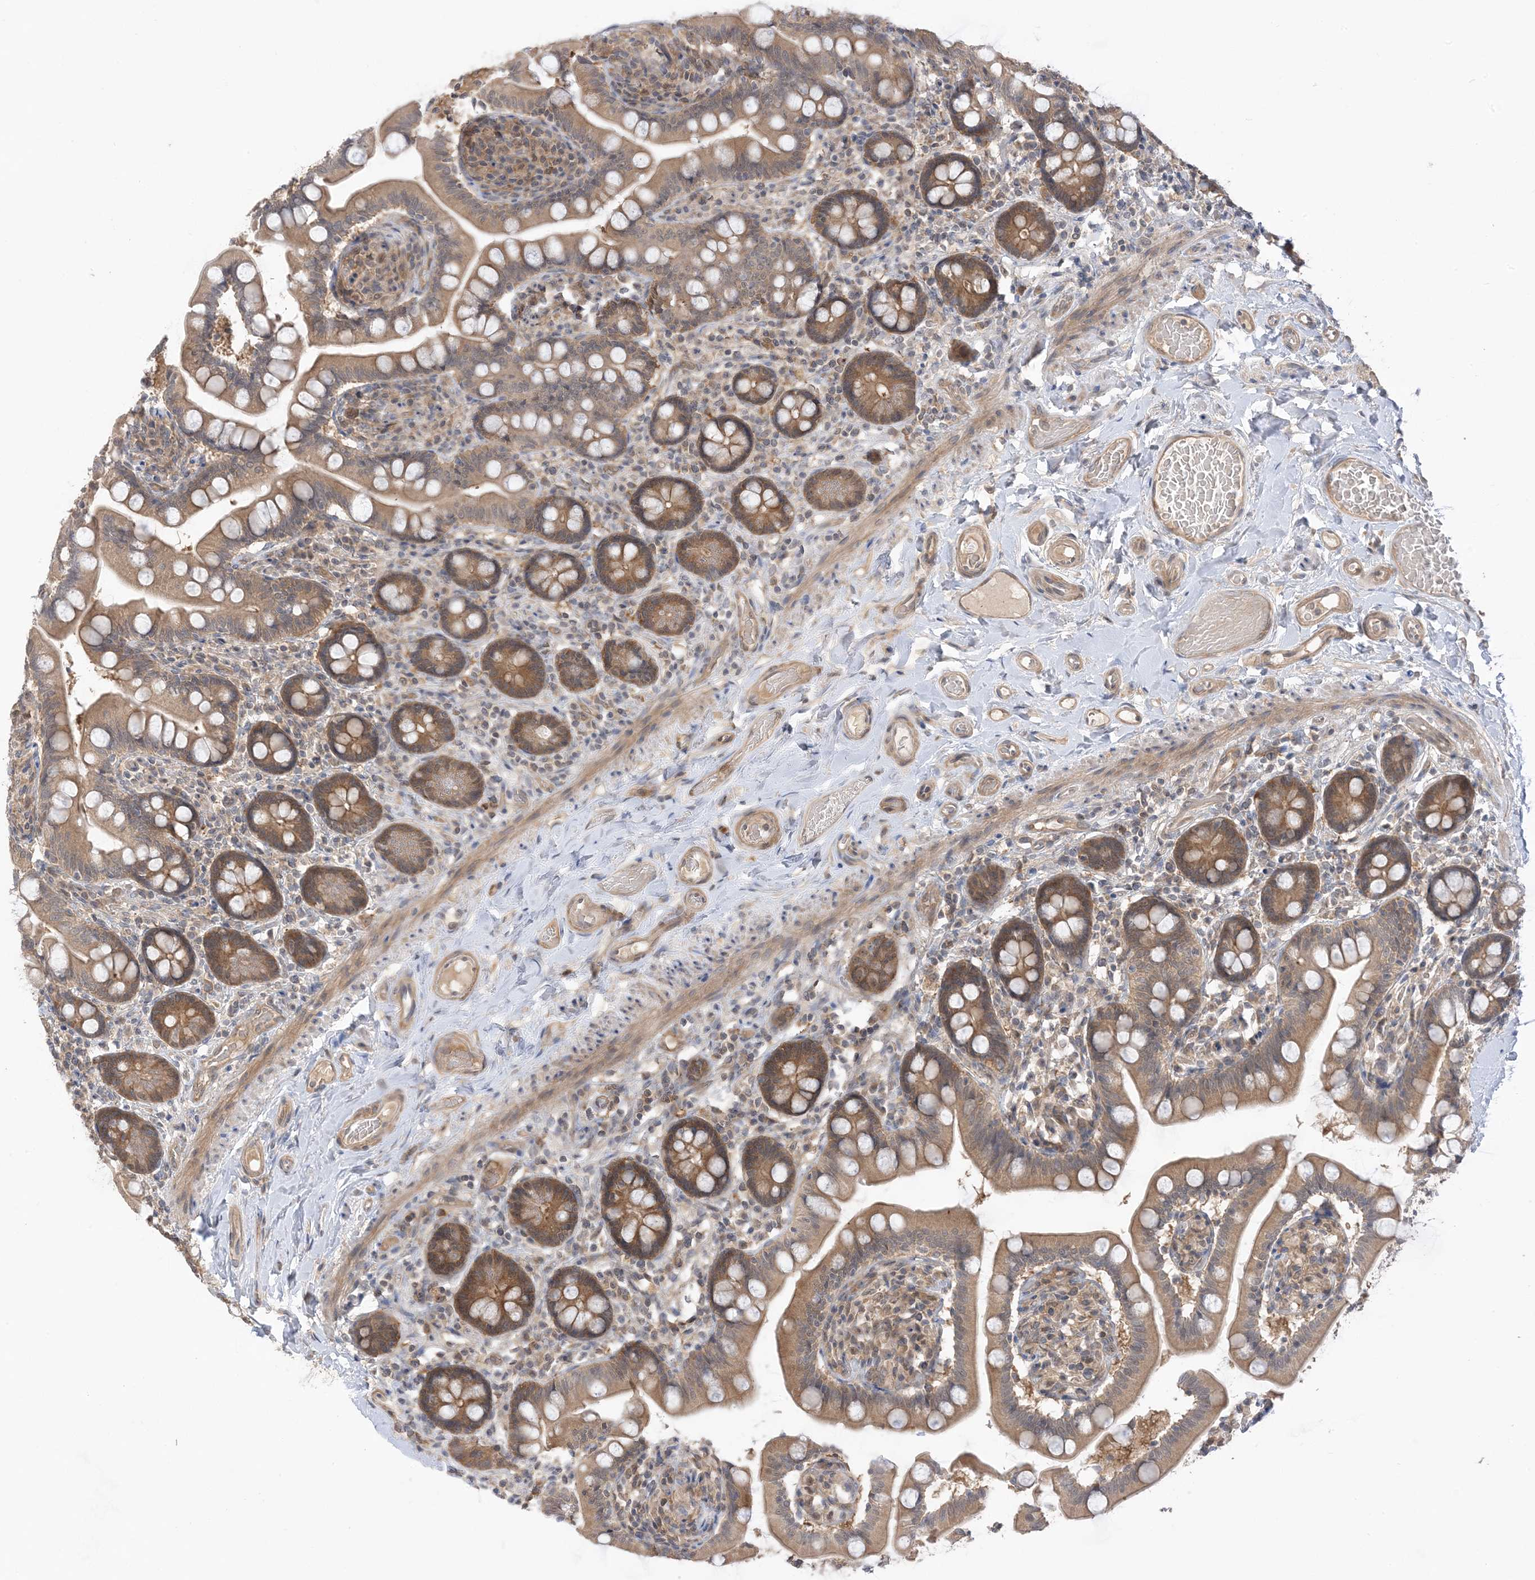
{"staining": {"intensity": "moderate", "quantity": ">75%", "location": "cytoplasmic/membranous"}, "tissue": "small intestine", "cell_type": "Glandular cells", "image_type": "normal", "snomed": [{"axis": "morphology", "description": "Normal tissue, NOS"}, {"axis": "topography", "description": "Small intestine"}], "caption": "Moderate cytoplasmic/membranous expression for a protein is identified in about >75% of glandular cells of normal small intestine using IHC.", "gene": "WDR26", "patient": {"sex": "female", "age": 64}}